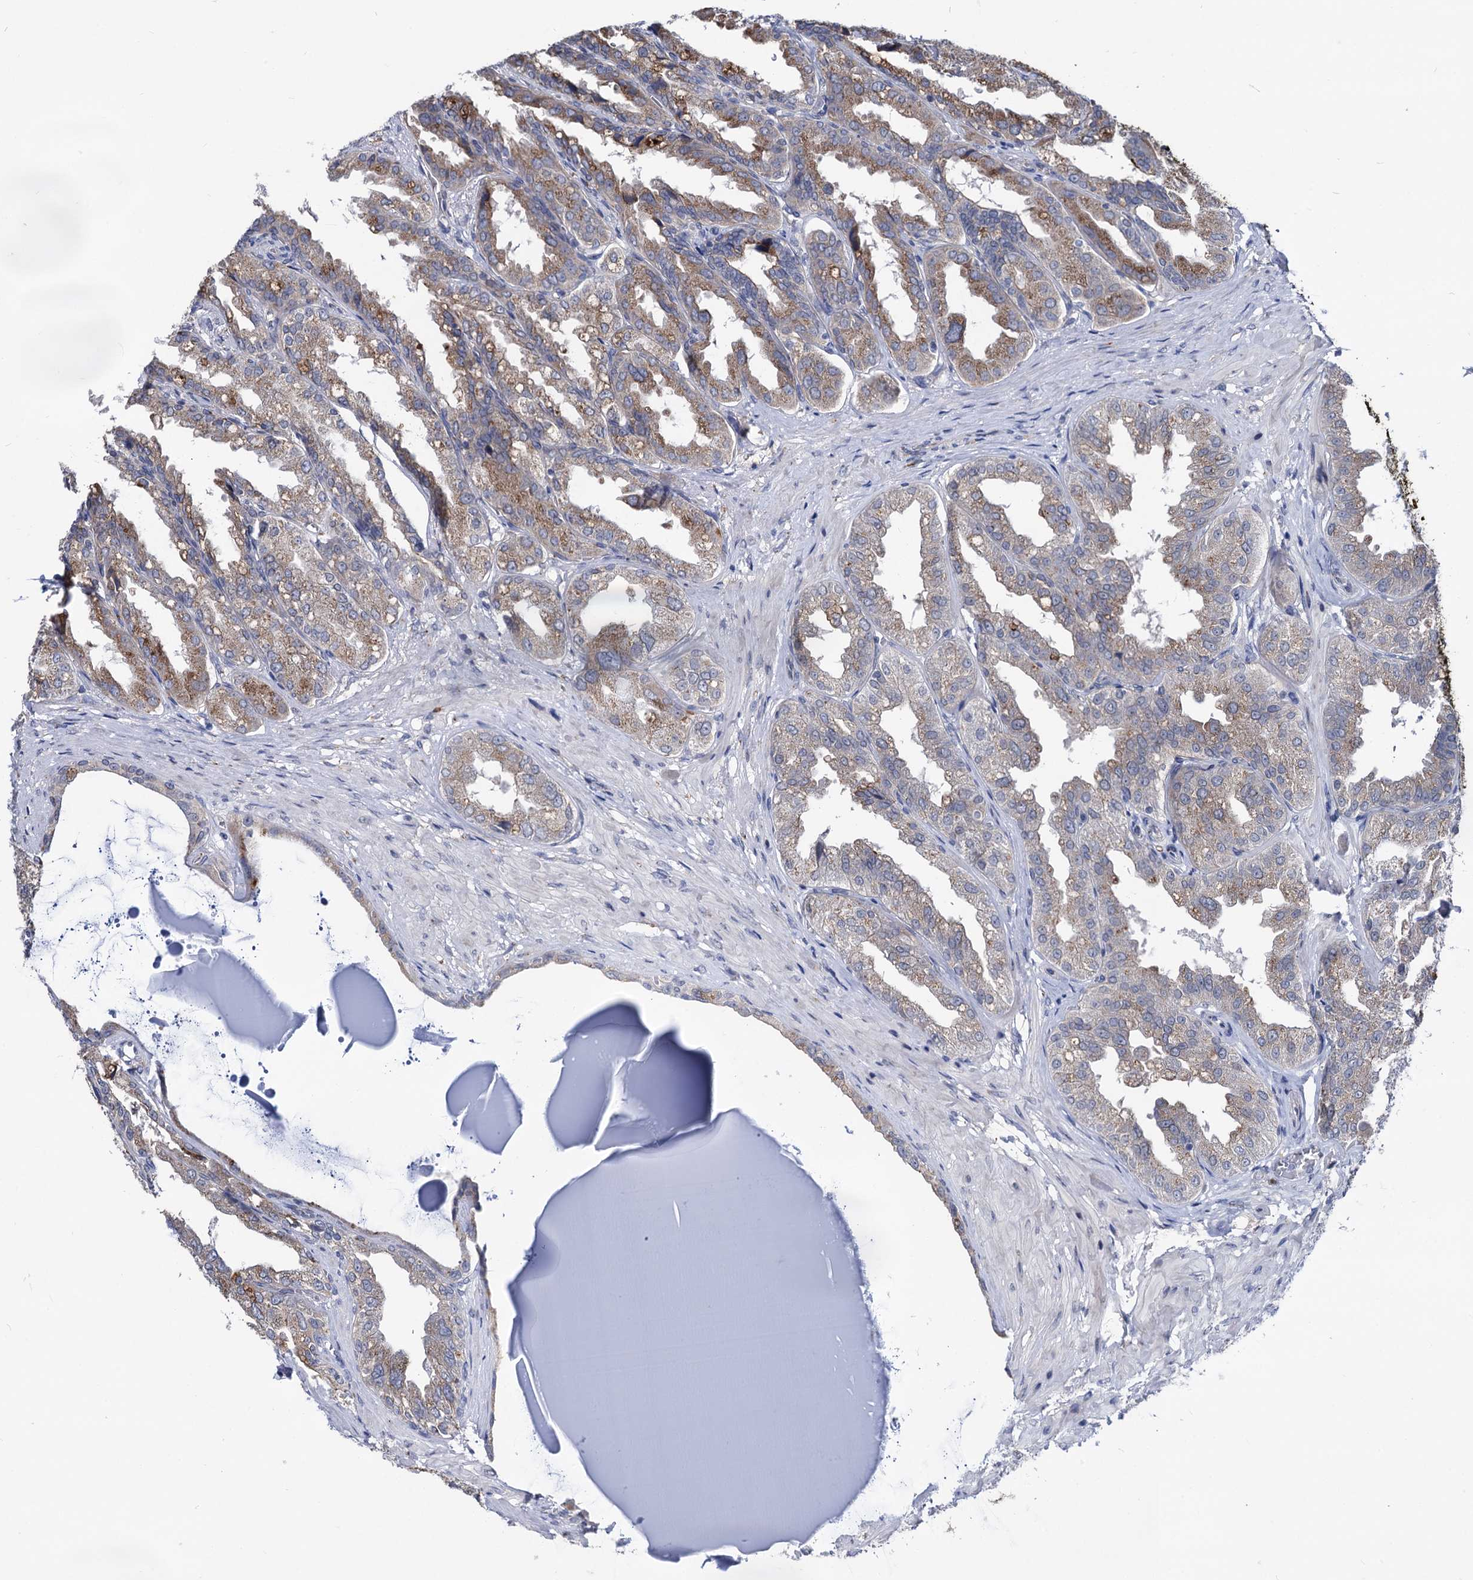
{"staining": {"intensity": "weak", "quantity": "25%-75%", "location": "cytoplasmic/membranous"}, "tissue": "seminal vesicle", "cell_type": "Glandular cells", "image_type": "normal", "snomed": [{"axis": "morphology", "description": "Normal tissue, NOS"}, {"axis": "topography", "description": "Seminal veicle"}], "caption": "Immunohistochemistry histopathology image of normal seminal vesicle stained for a protein (brown), which shows low levels of weak cytoplasmic/membranous expression in about 25%-75% of glandular cells.", "gene": "SMAGP", "patient": {"sex": "male", "age": 63}}